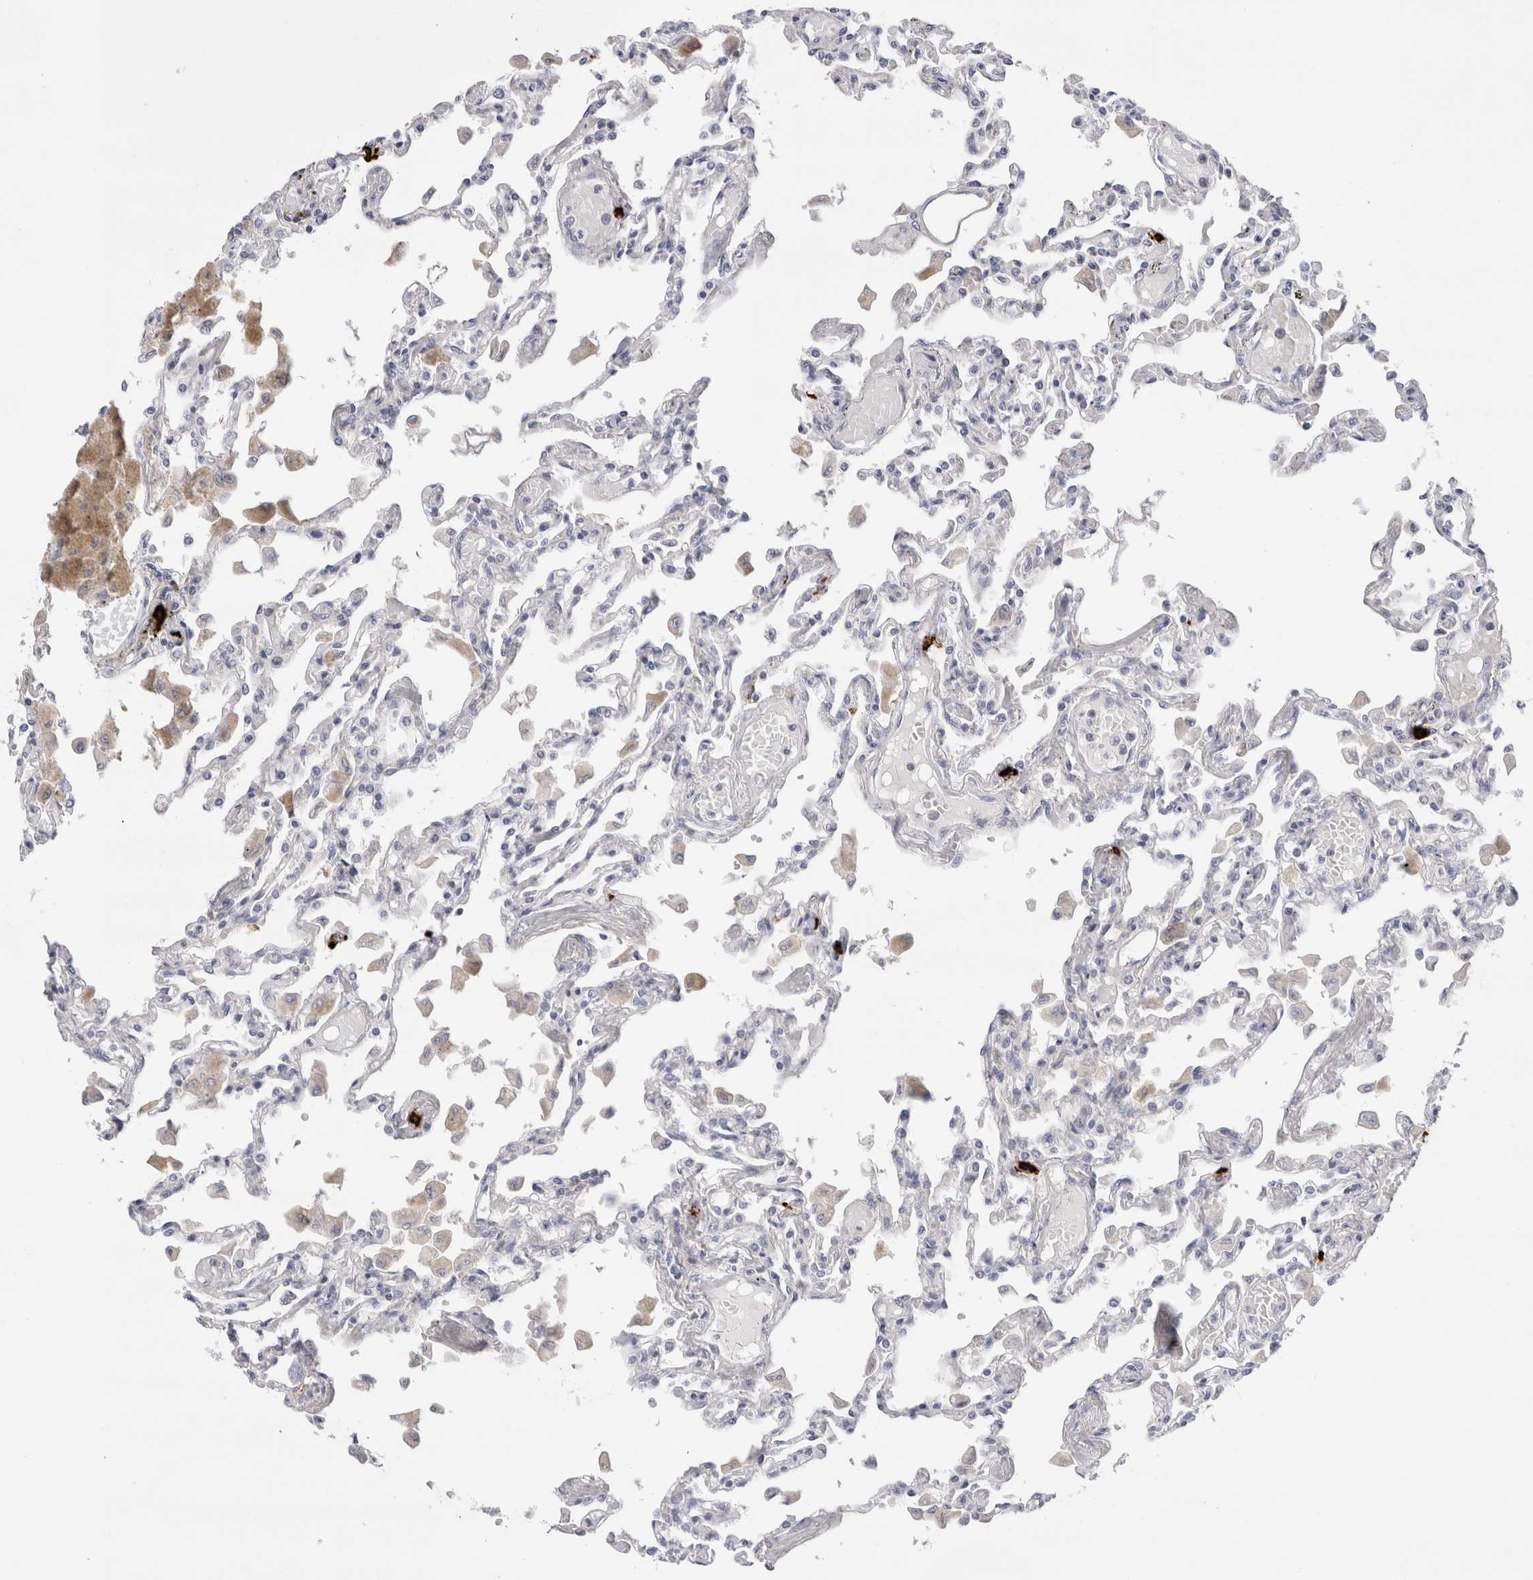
{"staining": {"intensity": "negative", "quantity": "none", "location": "none"}, "tissue": "lung", "cell_type": "Alveolar cells", "image_type": "normal", "snomed": [{"axis": "morphology", "description": "Normal tissue, NOS"}, {"axis": "topography", "description": "Bronchus"}, {"axis": "topography", "description": "Lung"}], "caption": "Photomicrograph shows no significant protein staining in alveolar cells of normal lung. (DAB (3,3'-diaminobenzidine) immunohistochemistry (IHC), high magnification).", "gene": "SPINK2", "patient": {"sex": "female", "age": 49}}